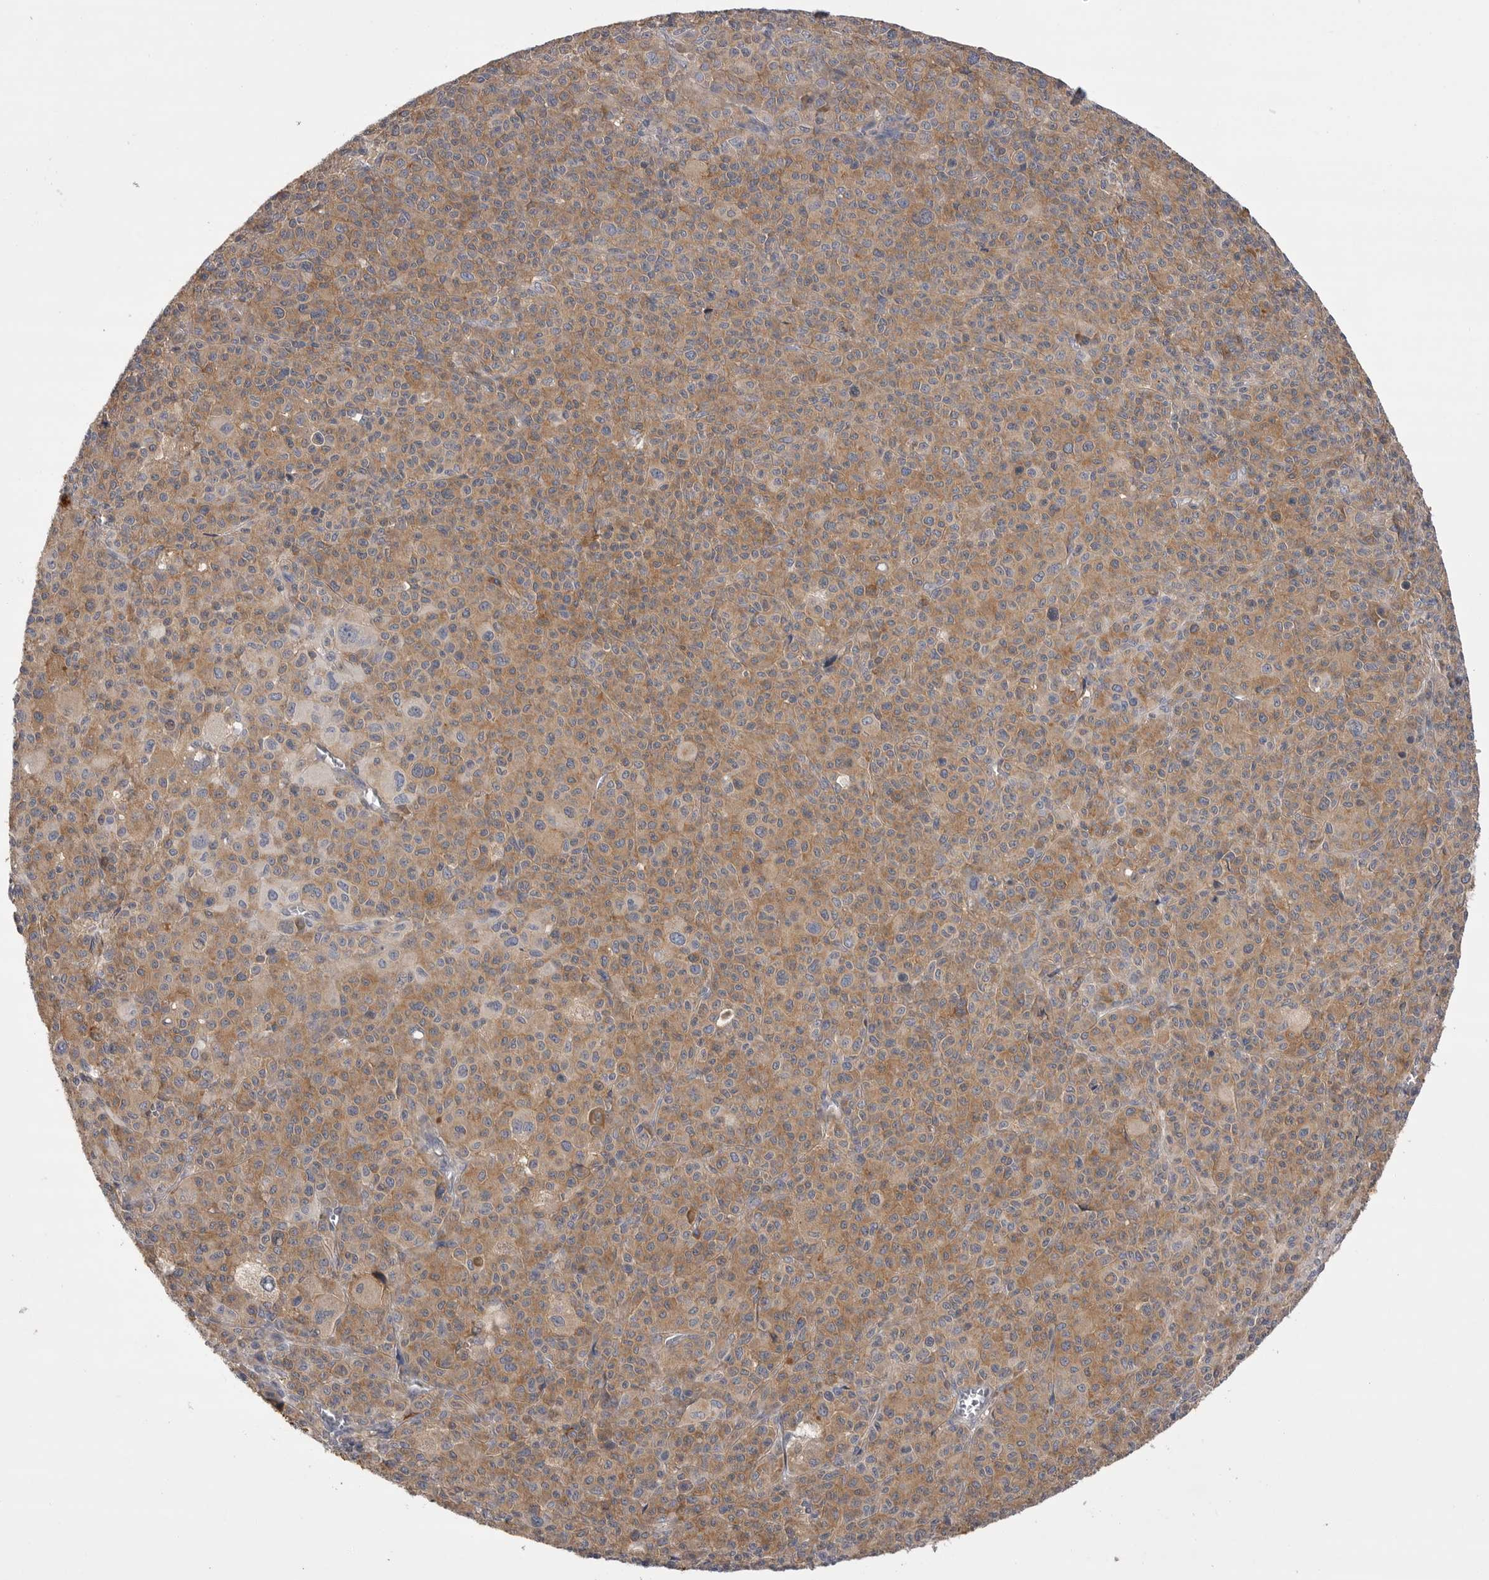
{"staining": {"intensity": "moderate", "quantity": ">75%", "location": "cytoplasmic/membranous"}, "tissue": "melanoma", "cell_type": "Tumor cells", "image_type": "cancer", "snomed": [{"axis": "morphology", "description": "Malignant melanoma, Metastatic site"}, {"axis": "topography", "description": "Skin"}], "caption": "A medium amount of moderate cytoplasmic/membranous staining is appreciated in about >75% of tumor cells in melanoma tissue.", "gene": "VAC14", "patient": {"sex": "female", "age": 74}}